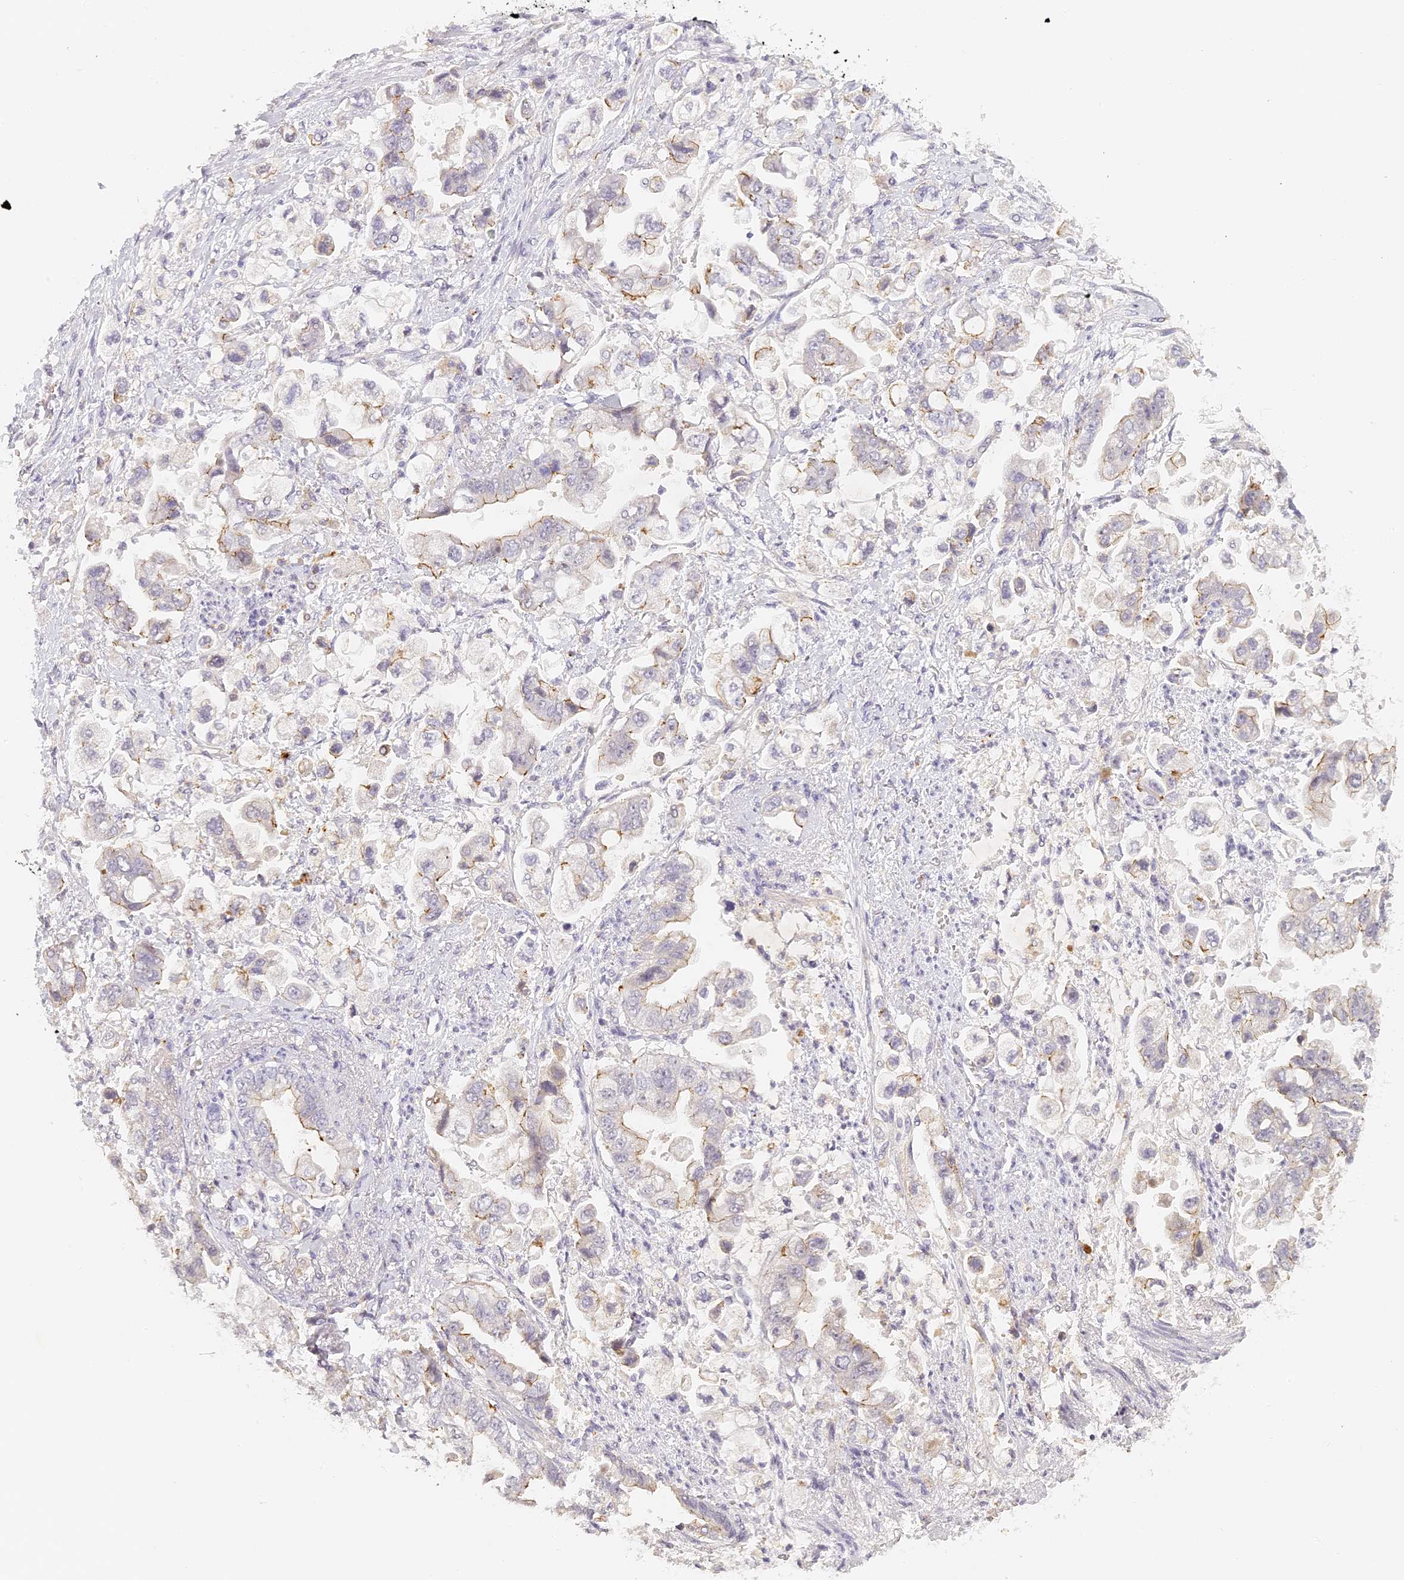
{"staining": {"intensity": "weak", "quantity": "<25%", "location": "cytoplasmic/membranous"}, "tissue": "stomach cancer", "cell_type": "Tumor cells", "image_type": "cancer", "snomed": [{"axis": "morphology", "description": "Adenocarcinoma, NOS"}, {"axis": "topography", "description": "Stomach"}], "caption": "Histopathology image shows no significant protein positivity in tumor cells of adenocarcinoma (stomach).", "gene": "ELL3", "patient": {"sex": "male", "age": 62}}